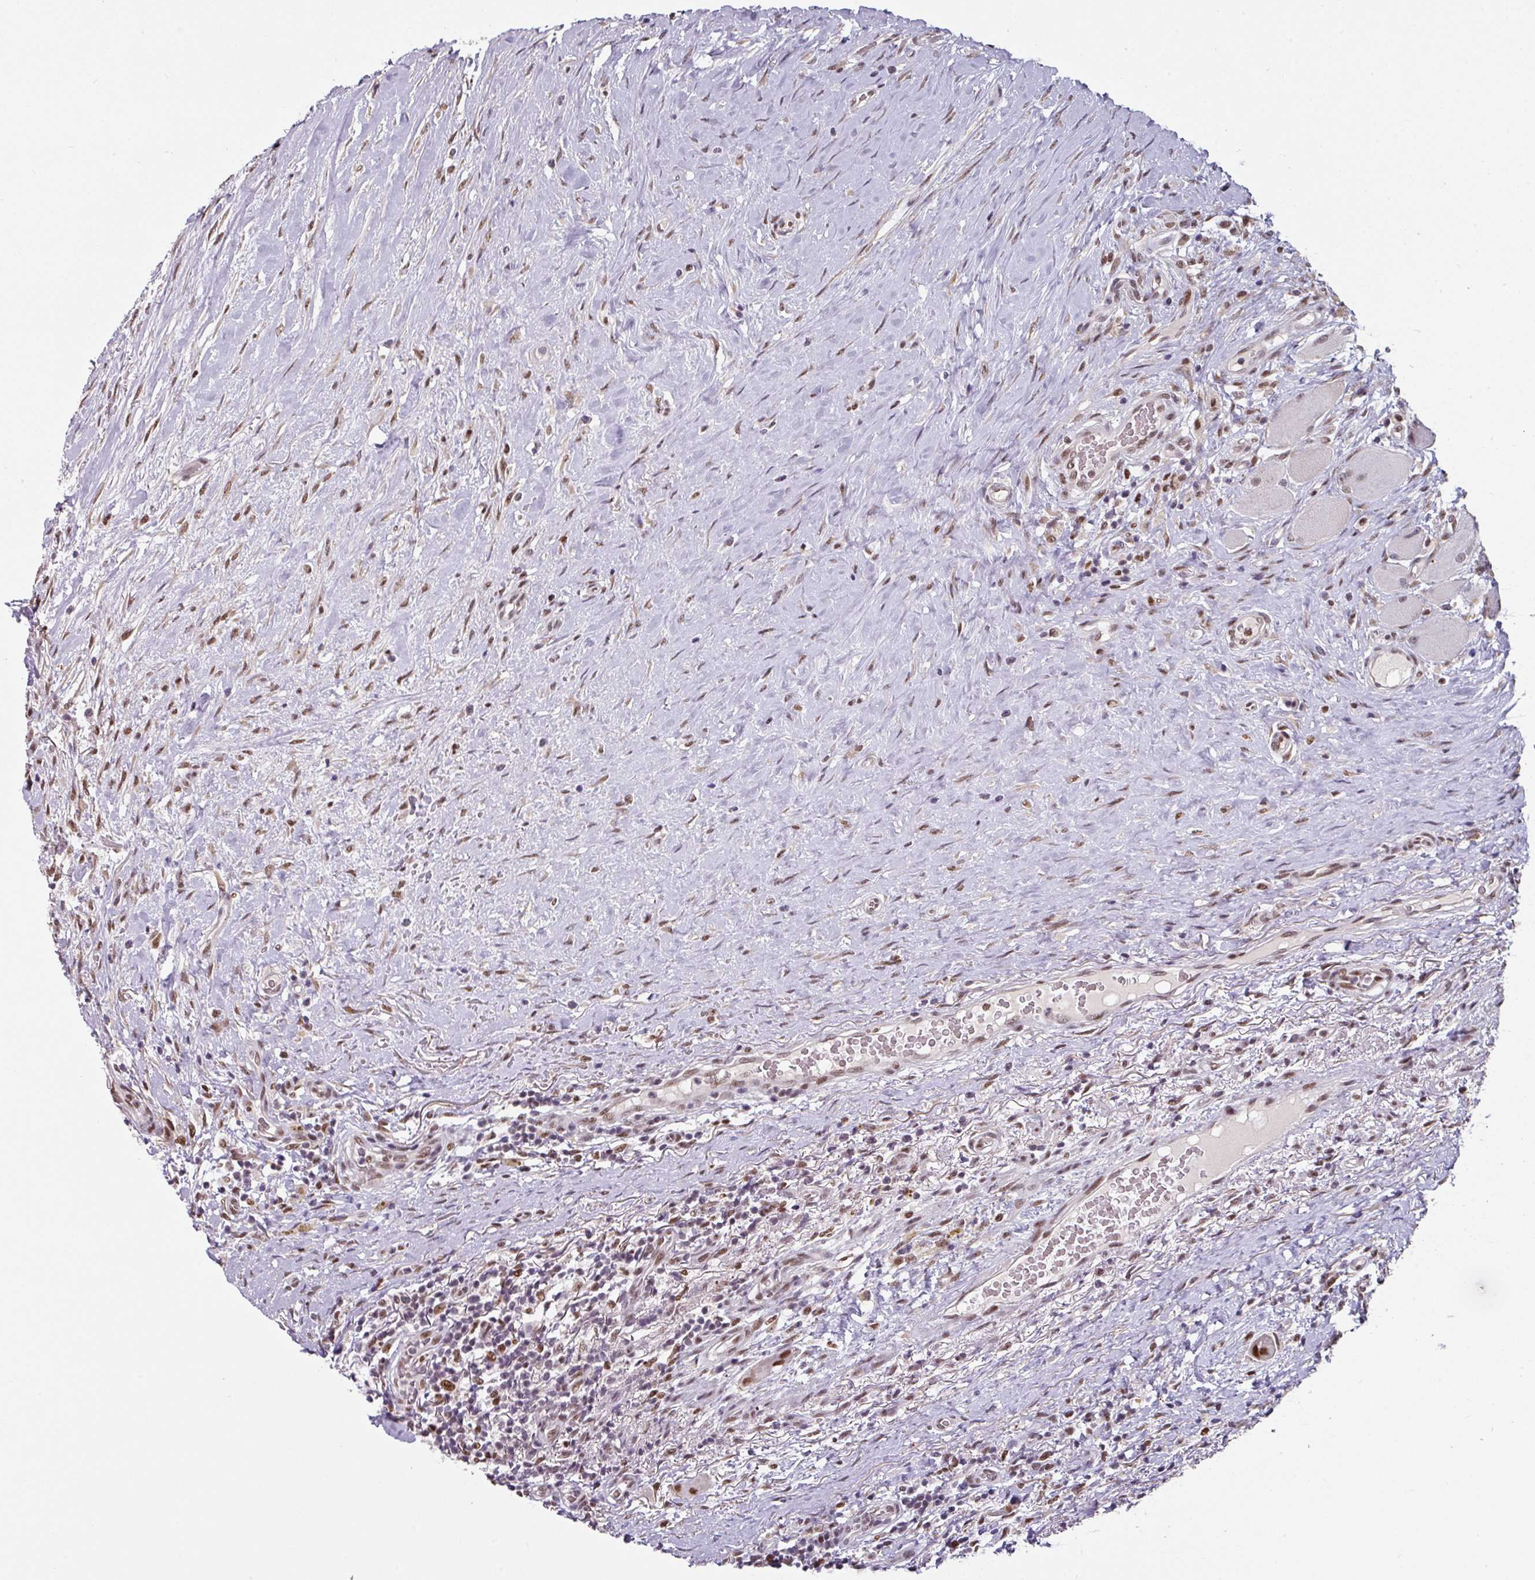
{"staining": {"intensity": "moderate", "quantity": ">75%", "location": "nuclear"}, "tissue": "thyroid cancer", "cell_type": "Tumor cells", "image_type": "cancer", "snomed": [{"axis": "morphology", "description": "Papillary adenocarcinoma, NOS"}, {"axis": "topography", "description": "Thyroid gland"}], "caption": "Approximately >75% of tumor cells in human thyroid papillary adenocarcinoma display moderate nuclear protein positivity as visualized by brown immunohistochemical staining.", "gene": "RAD50", "patient": {"sex": "female", "age": 59}}